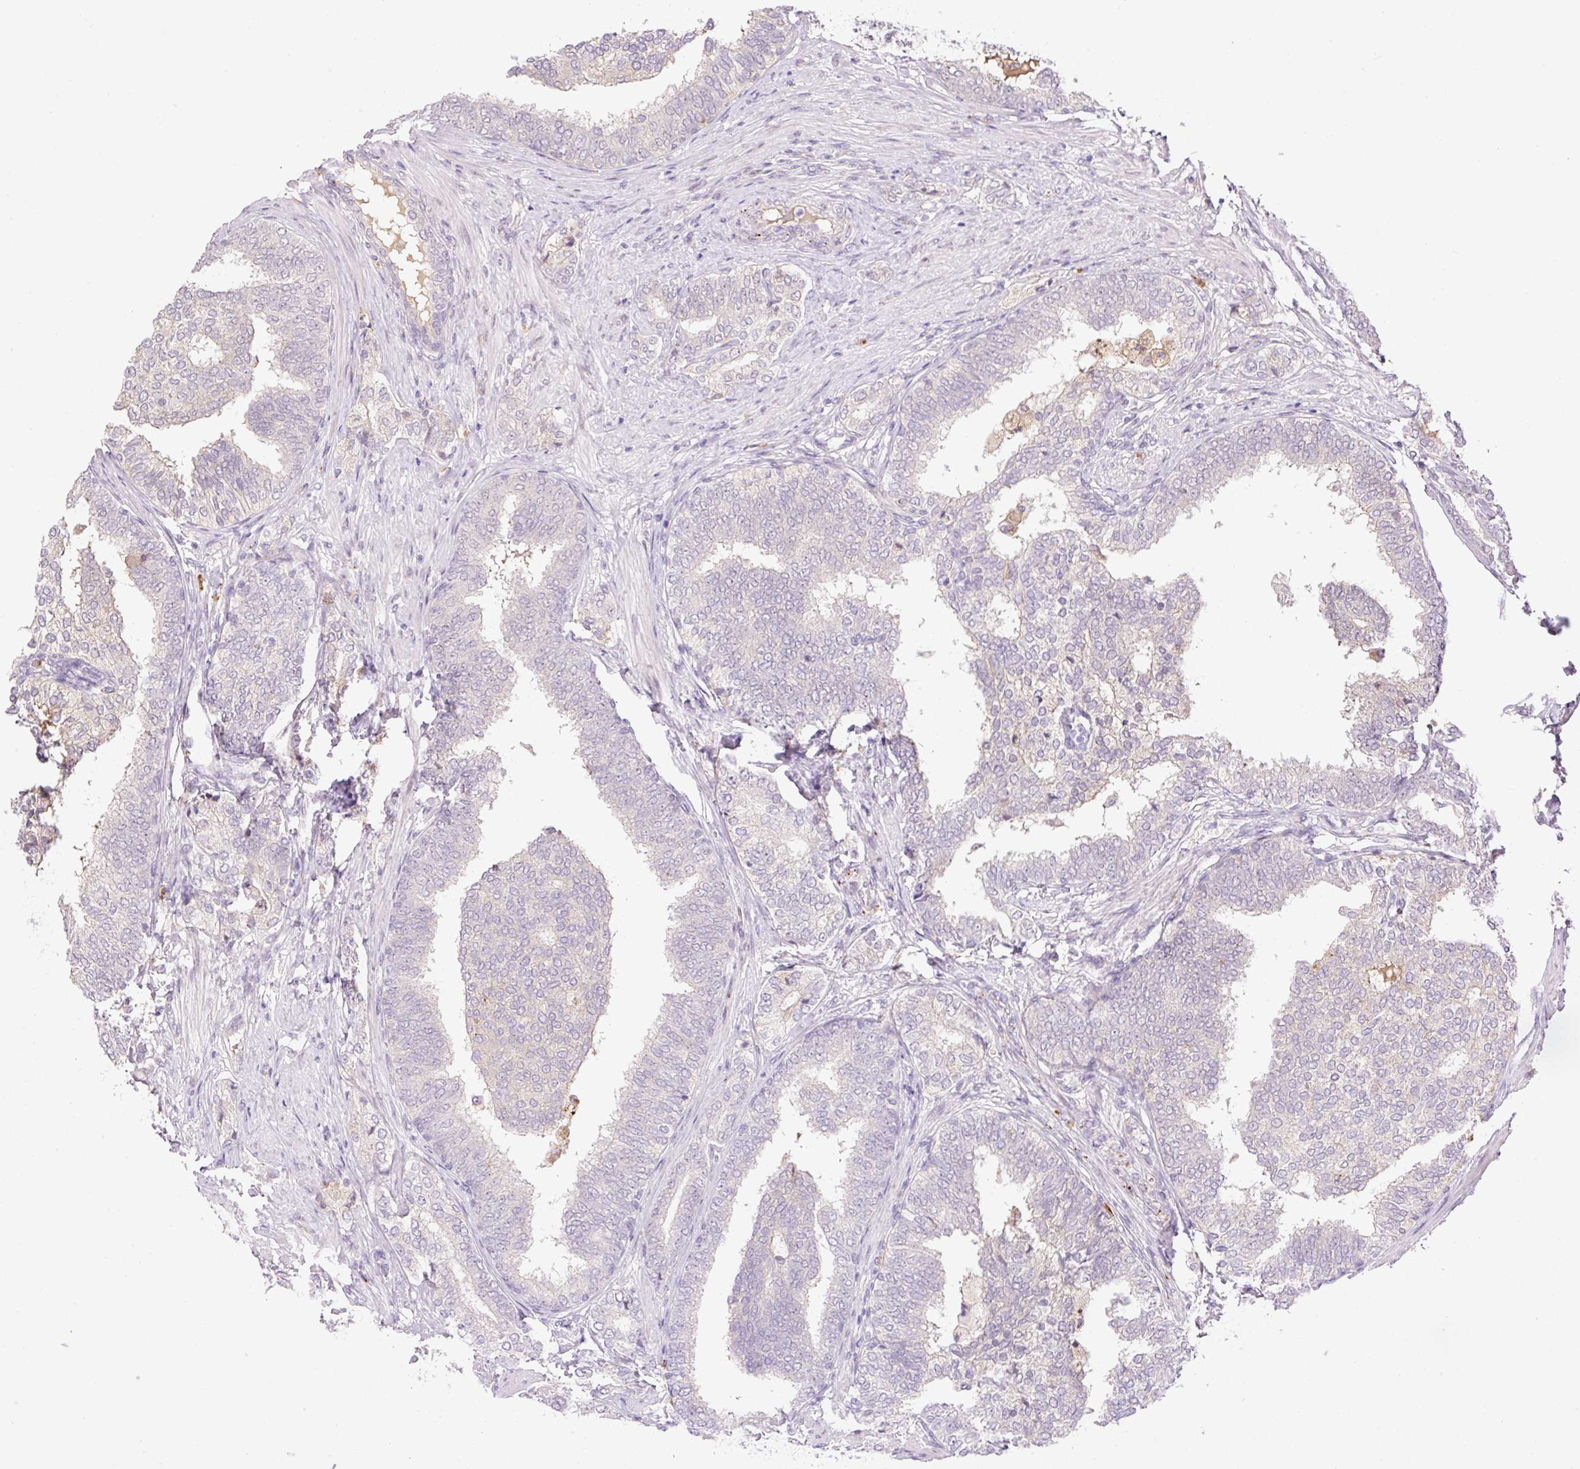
{"staining": {"intensity": "negative", "quantity": "none", "location": "none"}, "tissue": "prostate cancer", "cell_type": "Tumor cells", "image_type": "cancer", "snomed": [{"axis": "morphology", "description": "Adenocarcinoma, High grade"}, {"axis": "topography", "description": "Prostate"}], "caption": "The immunohistochemistry (IHC) micrograph has no significant staining in tumor cells of prostate cancer tissue. Nuclei are stained in blue.", "gene": "HABP4", "patient": {"sex": "male", "age": 72}}